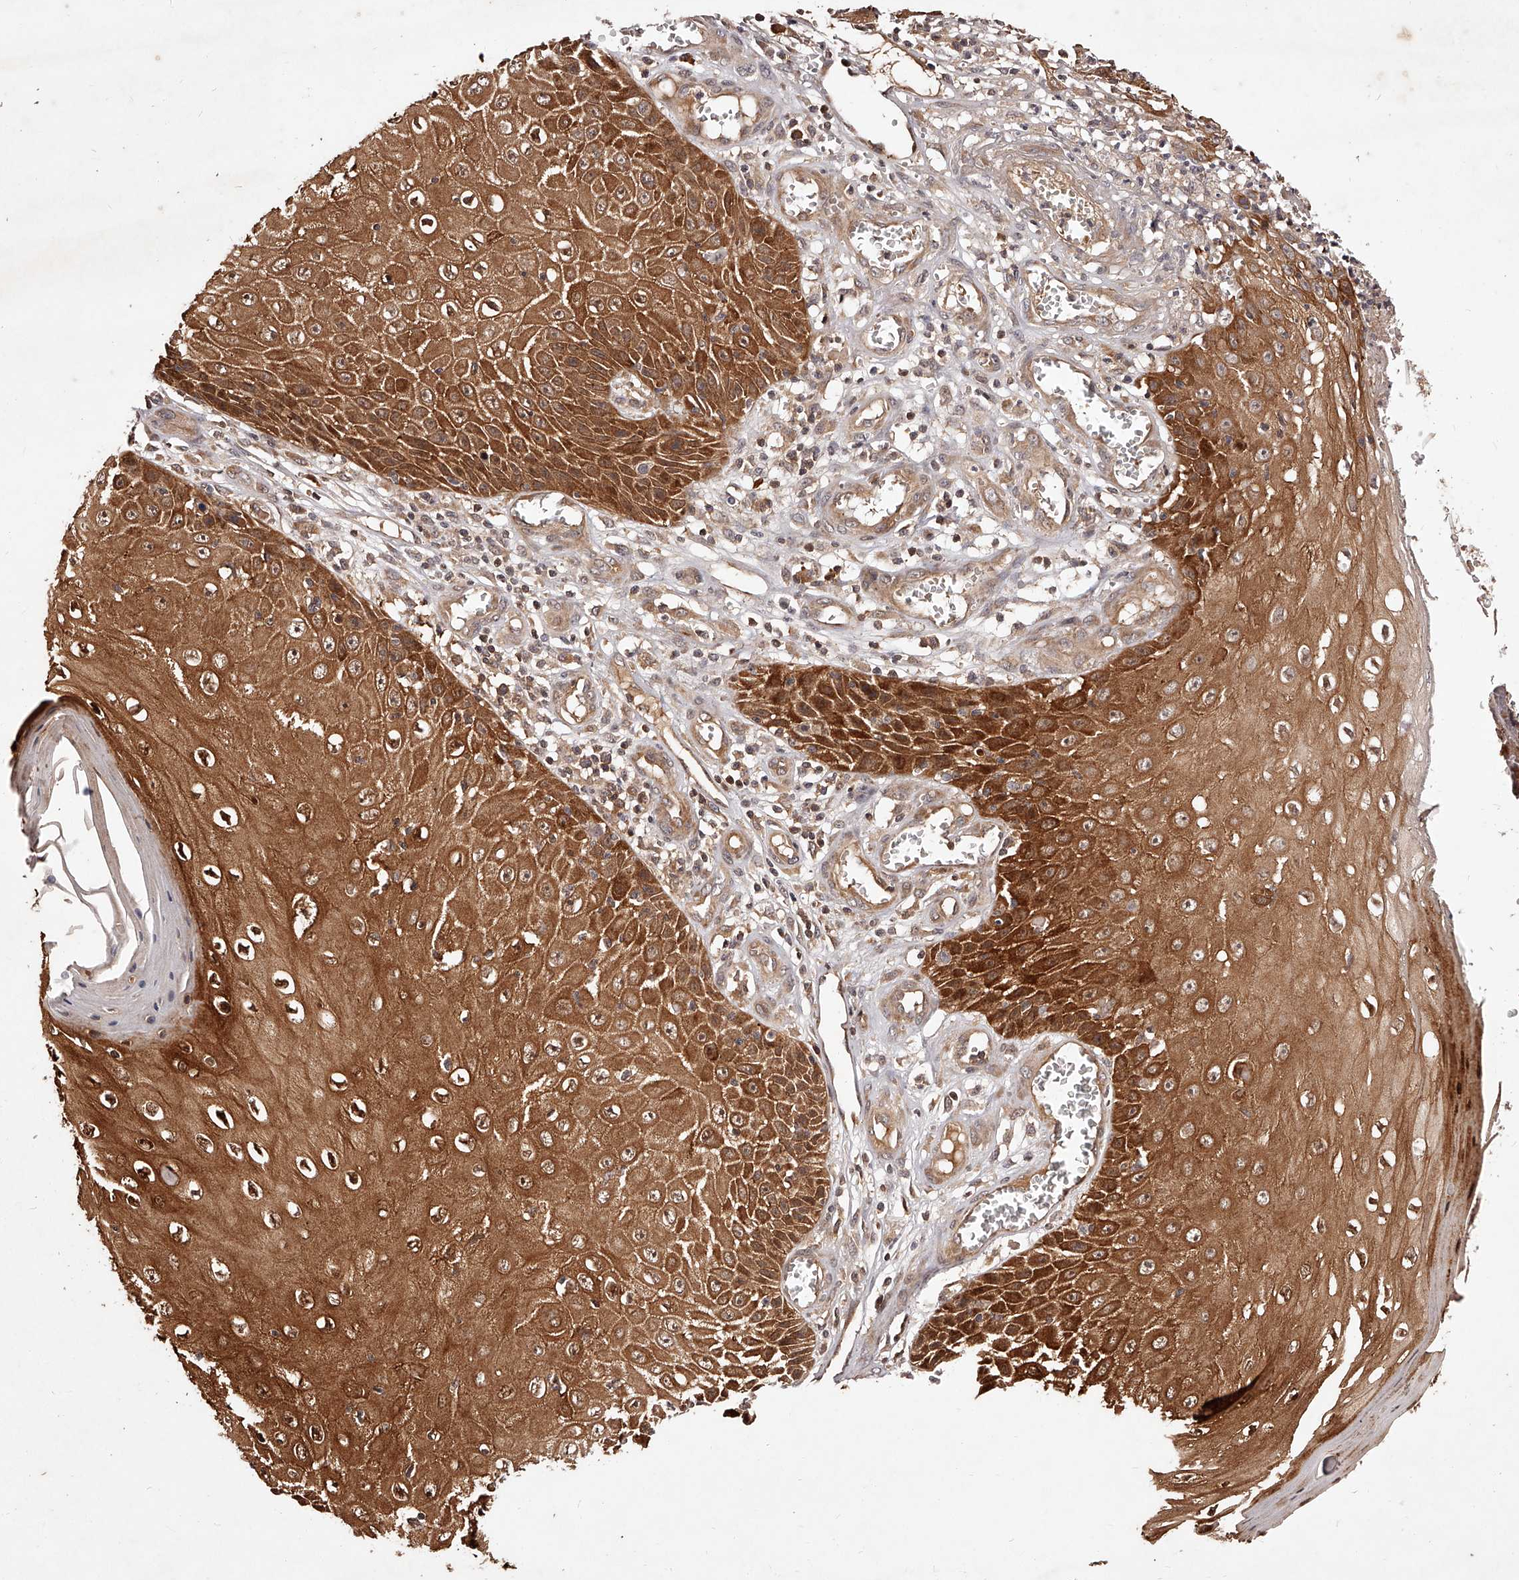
{"staining": {"intensity": "strong", "quantity": ">75%", "location": "cytoplasmic/membranous,nuclear"}, "tissue": "skin cancer", "cell_type": "Tumor cells", "image_type": "cancer", "snomed": [{"axis": "morphology", "description": "Squamous cell carcinoma, NOS"}, {"axis": "topography", "description": "Skin"}], "caption": "Strong cytoplasmic/membranous and nuclear positivity is present in approximately >75% of tumor cells in skin squamous cell carcinoma.", "gene": "CUL7", "patient": {"sex": "female", "age": 73}}